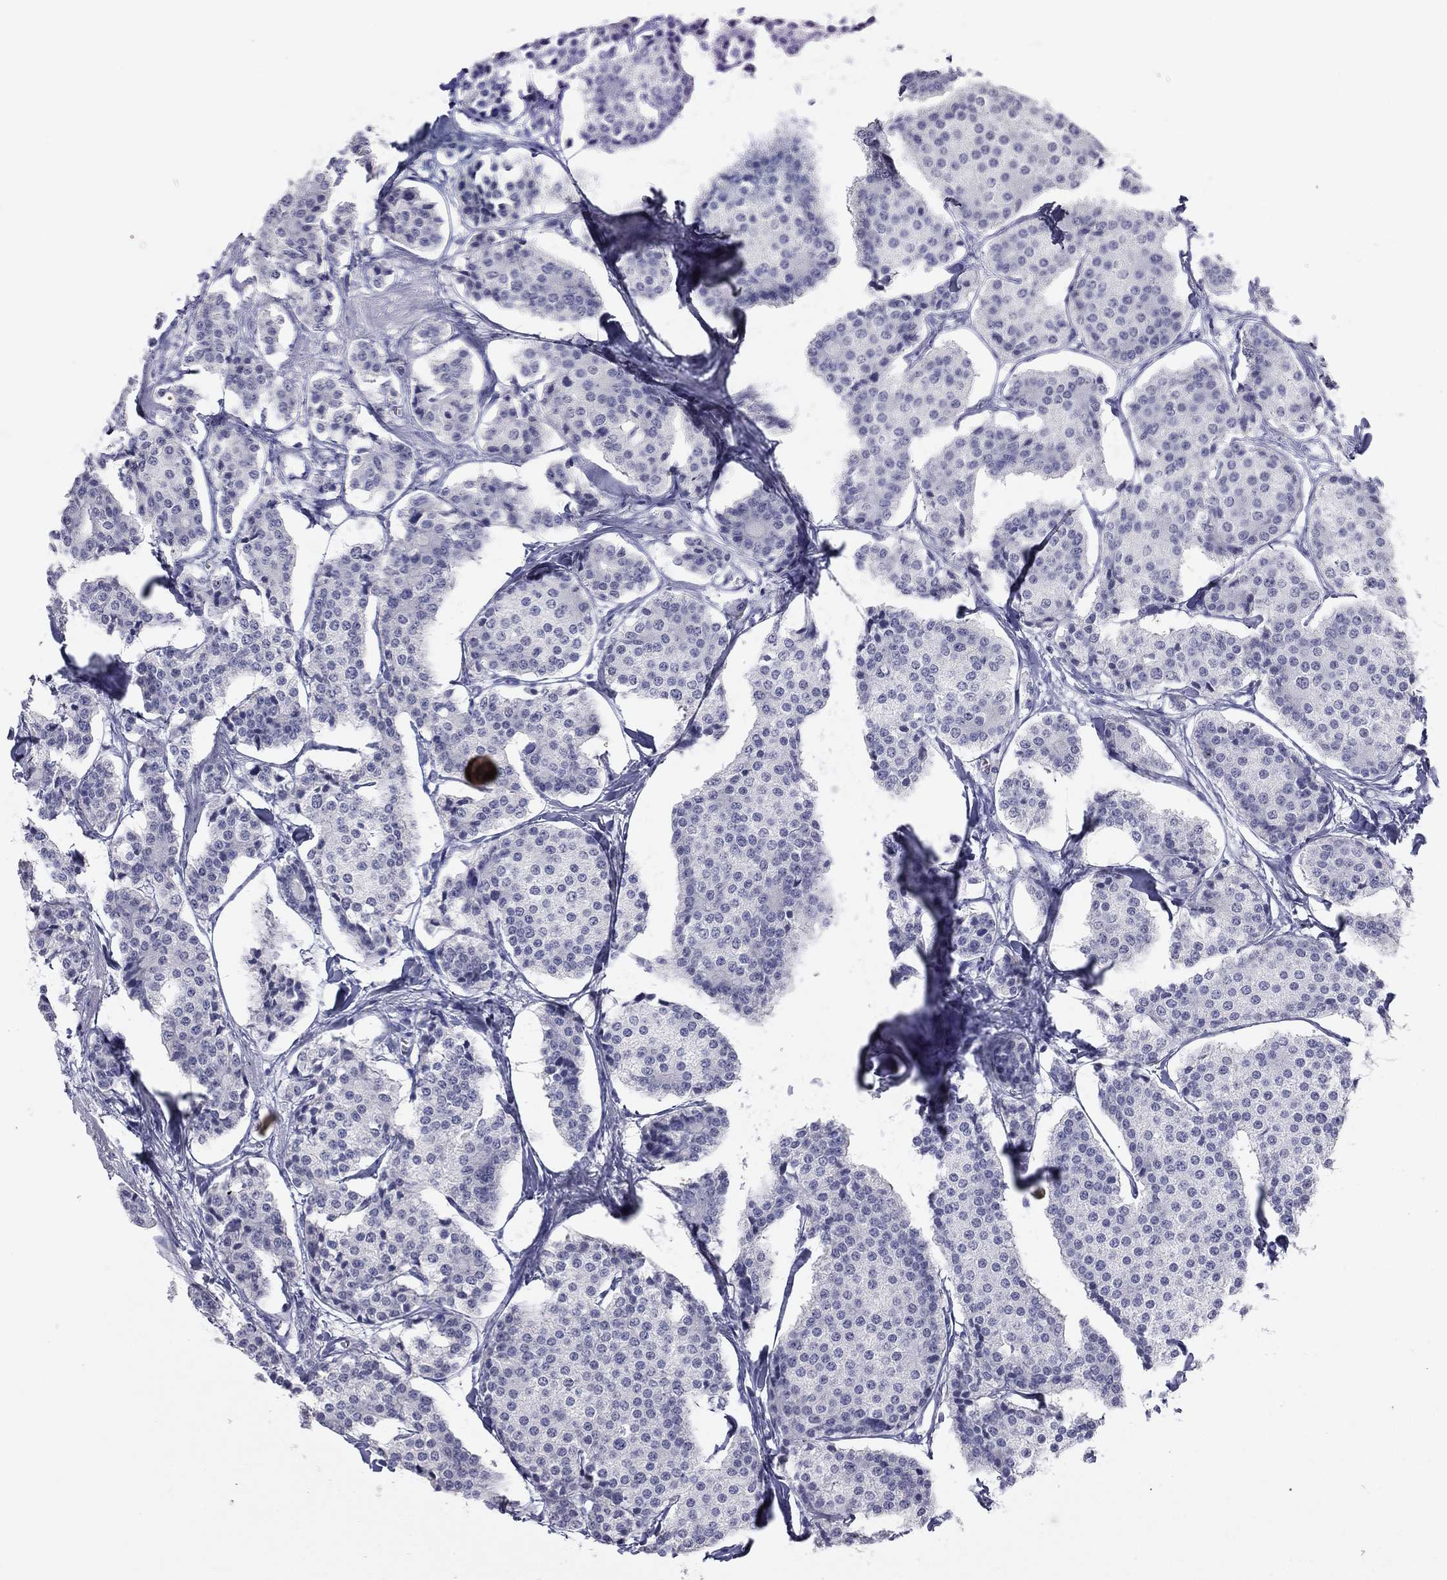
{"staining": {"intensity": "negative", "quantity": "none", "location": "none"}, "tissue": "carcinoid", "cell_type": "Tumor cells", "image_type": "cancer", "snomed": [{"axis": "morphology", "description": "Carcinoid, malignant, NOS"}, {"axis": "topography", "description": "Small intestine"}], "caption": "An IHC image of carcinoid (malignant) is shown. There is no staining in tumor cells of carcinoid (malignant).", "gene": "KRT75", "patient": {"sex": "female", "age": 65}}